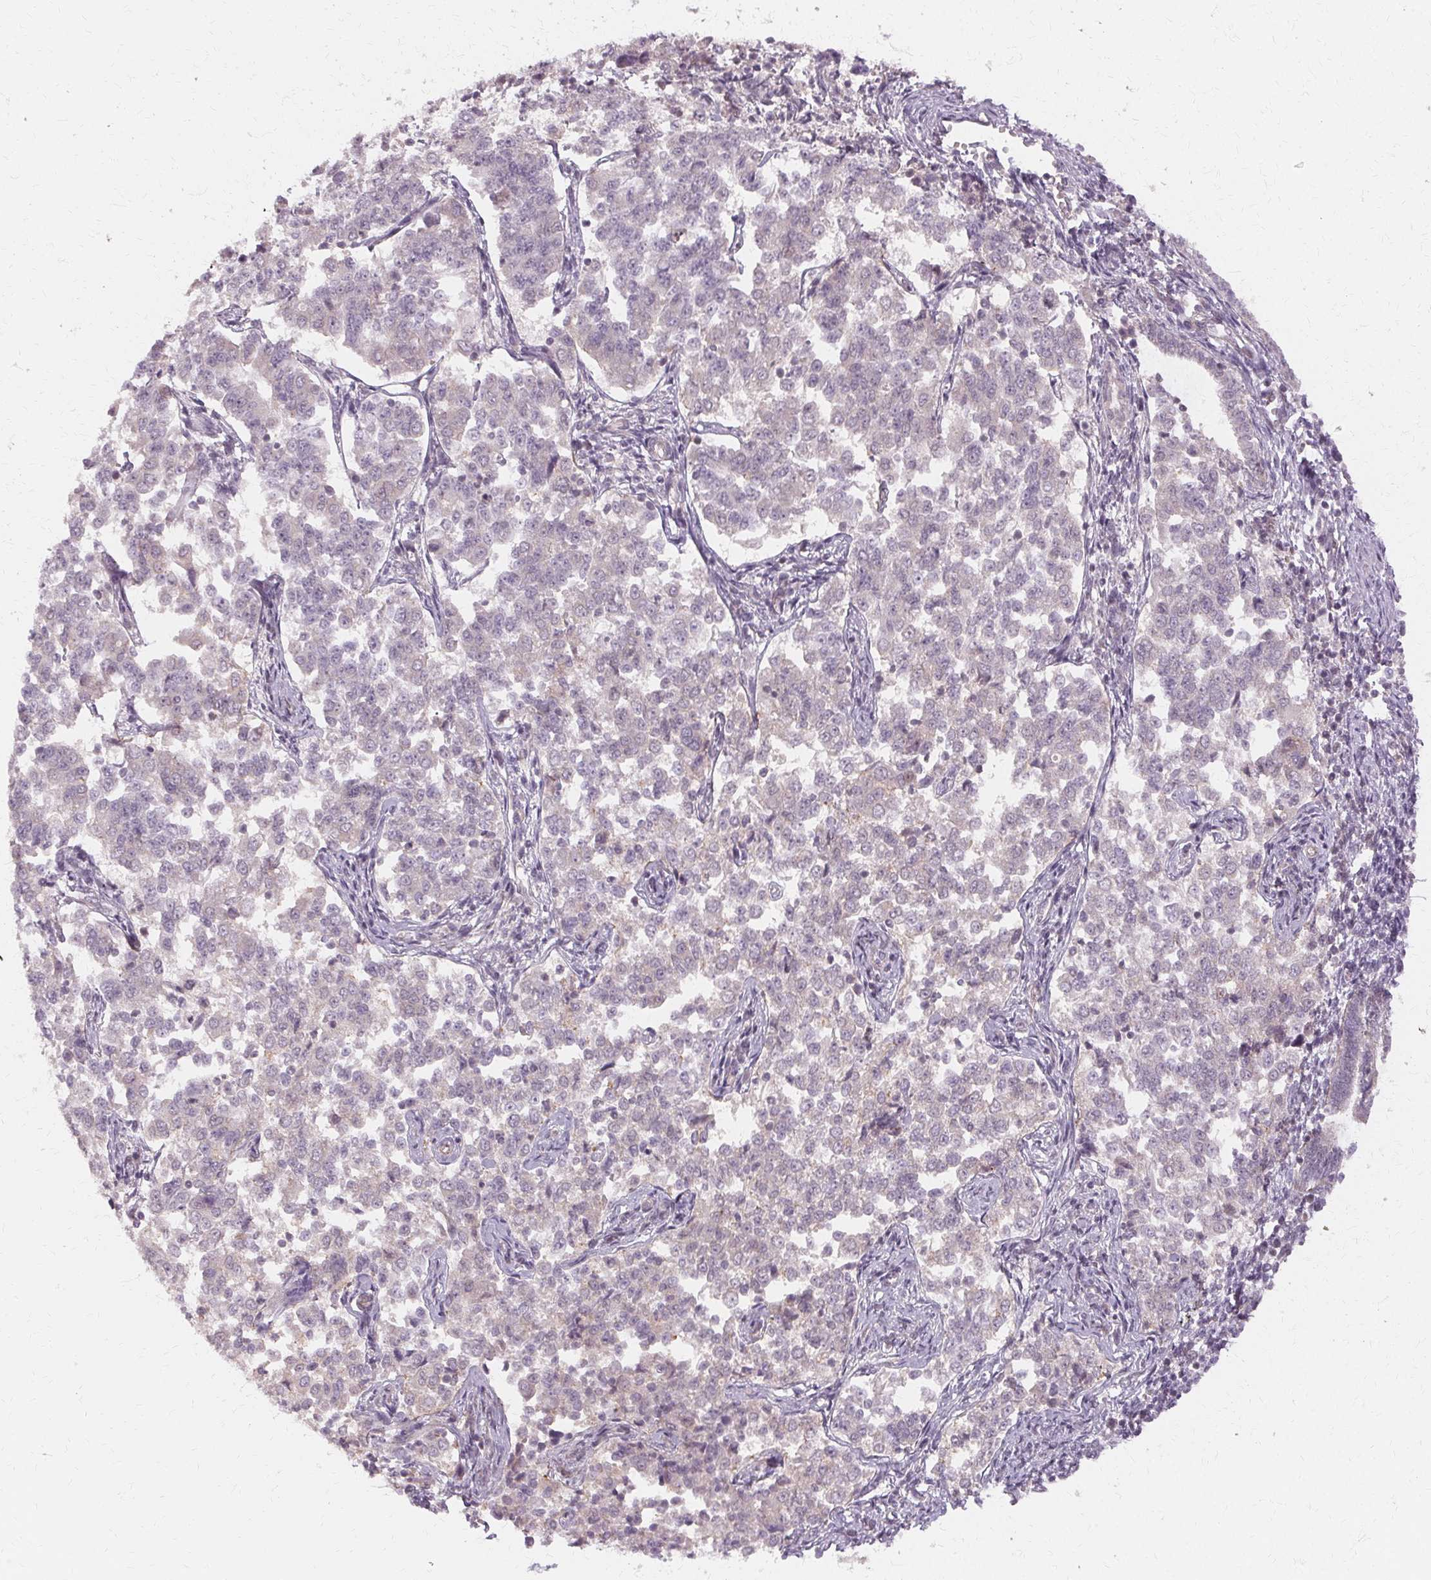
{"staining": {"intensity": "negative", "quantity": "none", "location": "none"}, "tissue": "endometrial cancer", "cell_type": "Tumor cells", "image_type": "cancer", "snomed": [{"axis": "morphology", "description": "Adenocarcinoma, NOS"}, {"axis": "topography", "description": "Endometrium"}], "caption": "There is no significant positivity in tumor cells of endometrial cancer (adenocarcinoma).", "gene": "USP8", "patient": {"sex": "female", "age": 43}}